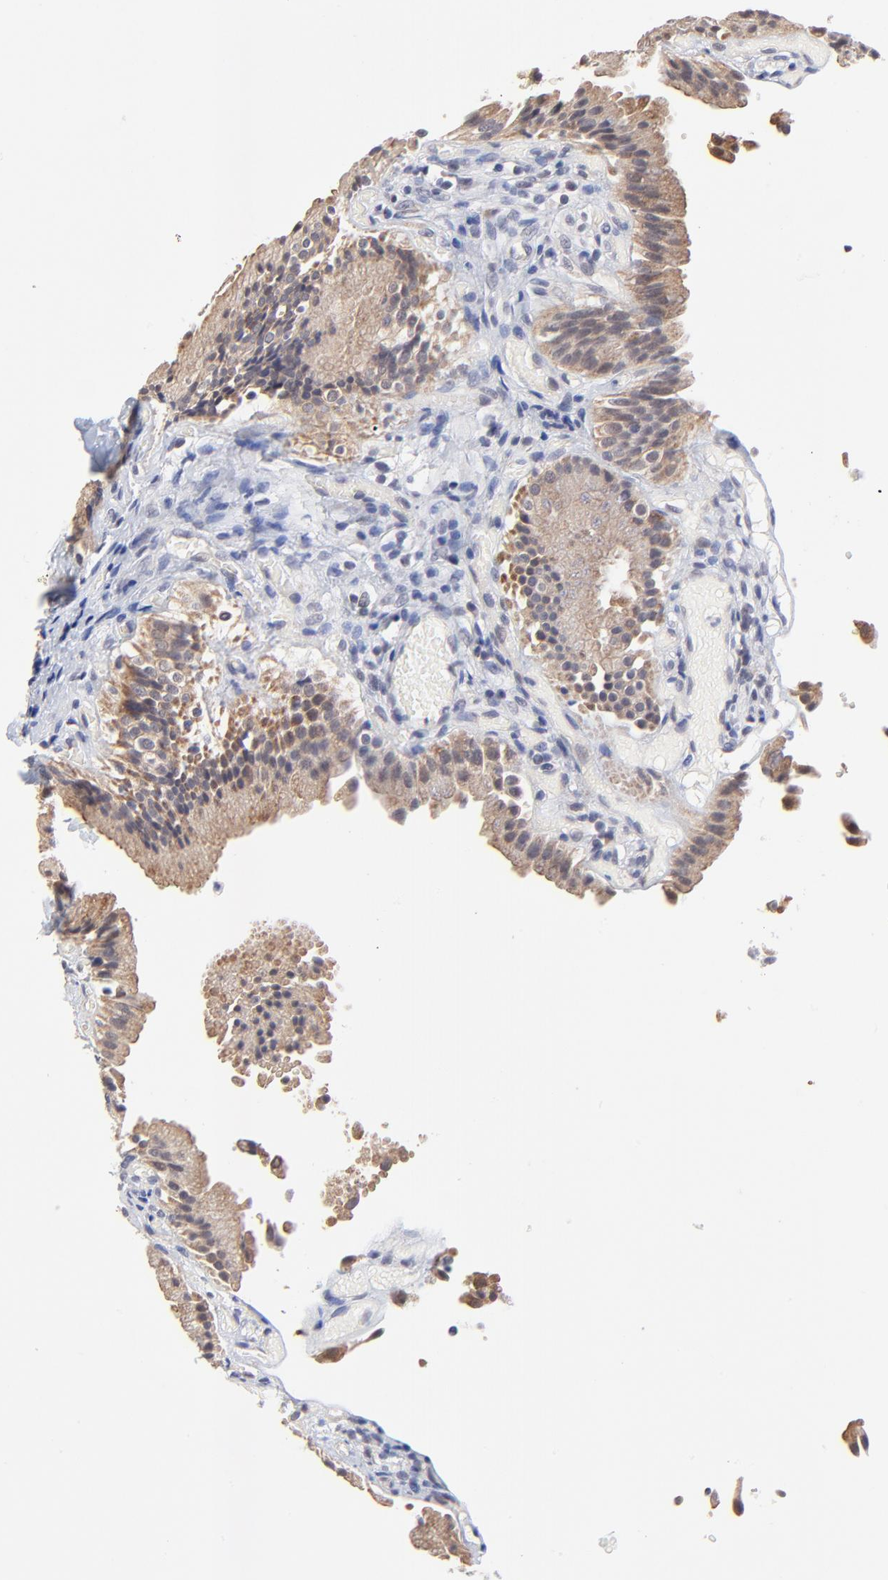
{"staining": {"intensity": "weak", "quantity": ">75%", "location": "cytoplasmic/membranous"}, "tissue": "gallbladder", "cell_type": "Glandular cells", "image_type": "normal", "snomed": [{"axis": "morphology", "description": "Normal tissue, NOS"}, {"axis": "topography", "description": "Gallbladder"}], "caption": "IHC photomicrograph of benign gallbladder: gallbladder stained using immunohistochemistry reveals low levels of weak protein expression localized specifically in the cytoplasmic/membranous of glandular cells, appearing as a cytoplasmic/membranous brown color.", "gene": "FBXO8", "patient": {"sex": "male", "age": 65}}